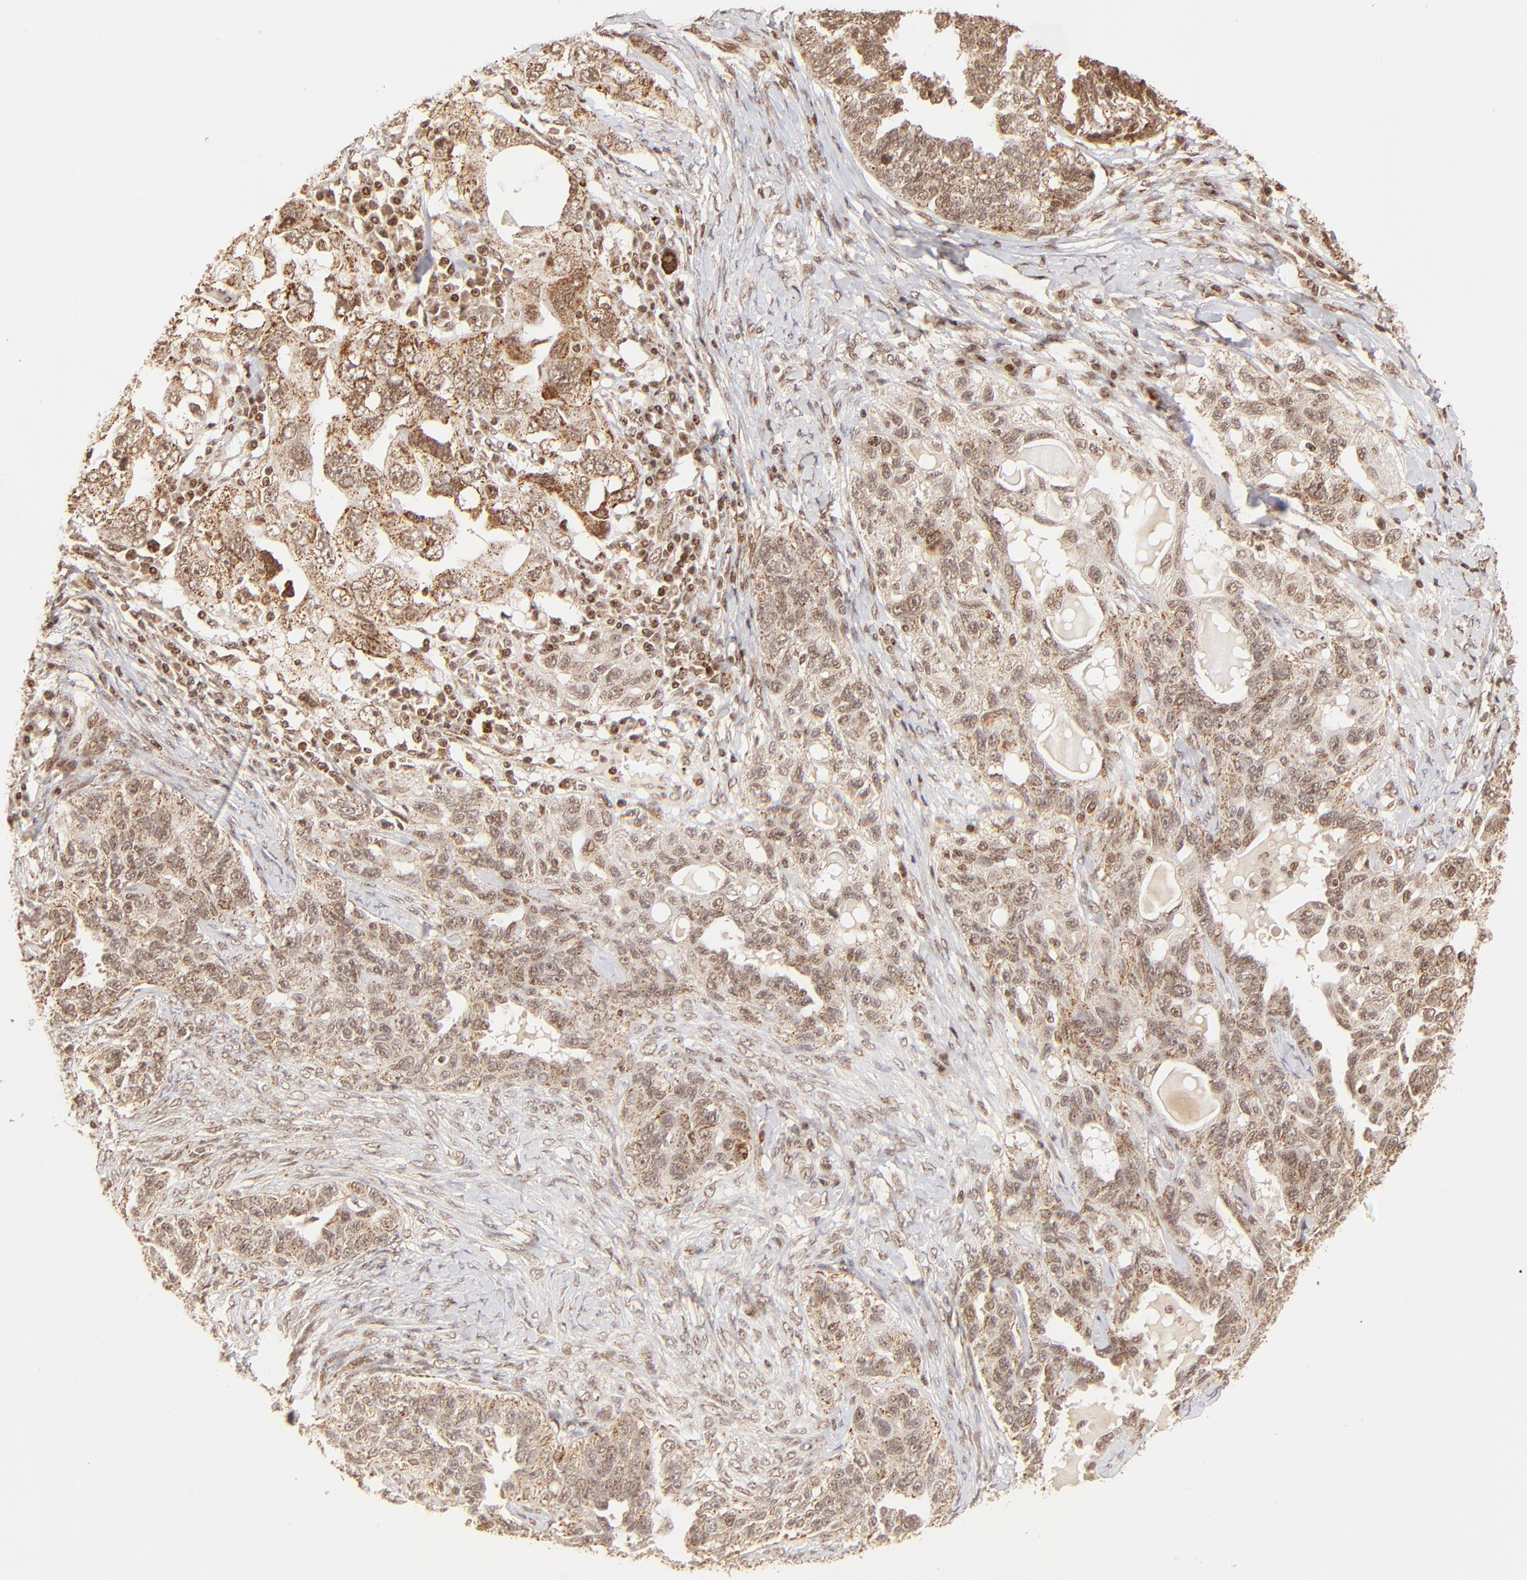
{"staining": {"intensity": "moderate", "quantity": ">75%", "location": "cytoplasmic/membranous"}, "tissue": "ovarian cancer", "cell_type": "Tumor cells", "image_type": "cancer", "snomed": [{"axis": "morphology", "description": "Cystadenocarcinoma, serous, NOS"}, {"axis": "topography", "description": "Ovary"}], "caption": "An immunohistochemistry (IHC) photomicrograph of tumor tissue is shown. Protein staining in brown labels moderate cytoplasmic/membranous positivity in ovarian cancer within tumor cells. The protein of interest is shown in brown color, while the nuclei are stained blue.", "gene": "MED15", "patient": {"sex": "female", "age": 82}}